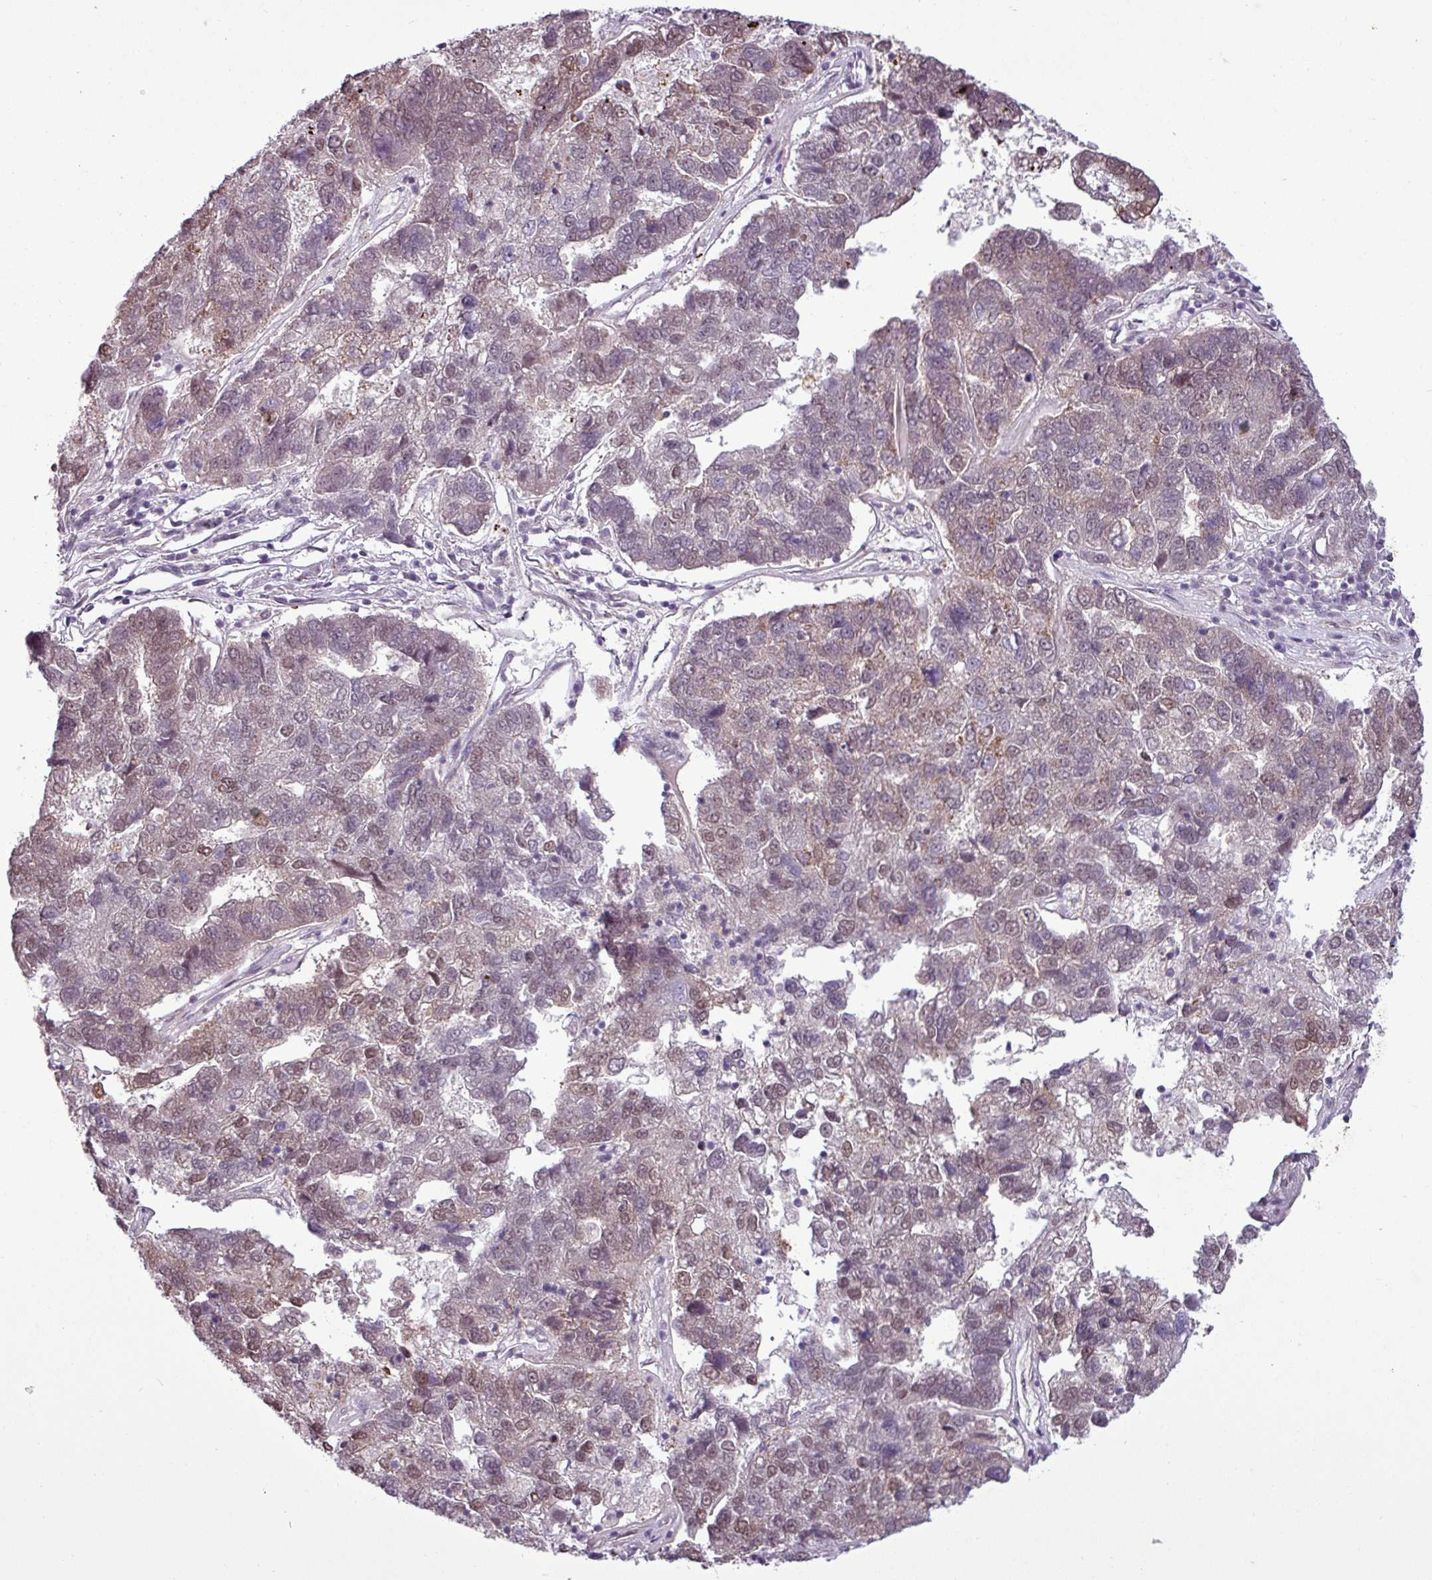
{"staining": {"intensity": "weak", "quantity": "25%-75%", "location": "nuclear"}, "tissue": "pancreatic cancer", "cell_type": "Tumor cells", "image_type": "cancer", "snomed": [{"axis": "morphology", "description": "Adenocarcinoma, NOS"}, {"axis": "topography", "description": "Pancreas"}], "caption": "Protein expression analysis of pancreatic cancer (adenocarcinoma) shows weak nuclear staining in about 25%-75% of tumor cells.", "gene": "GPT2", "patient": {"sex": "female", "age": 61}}